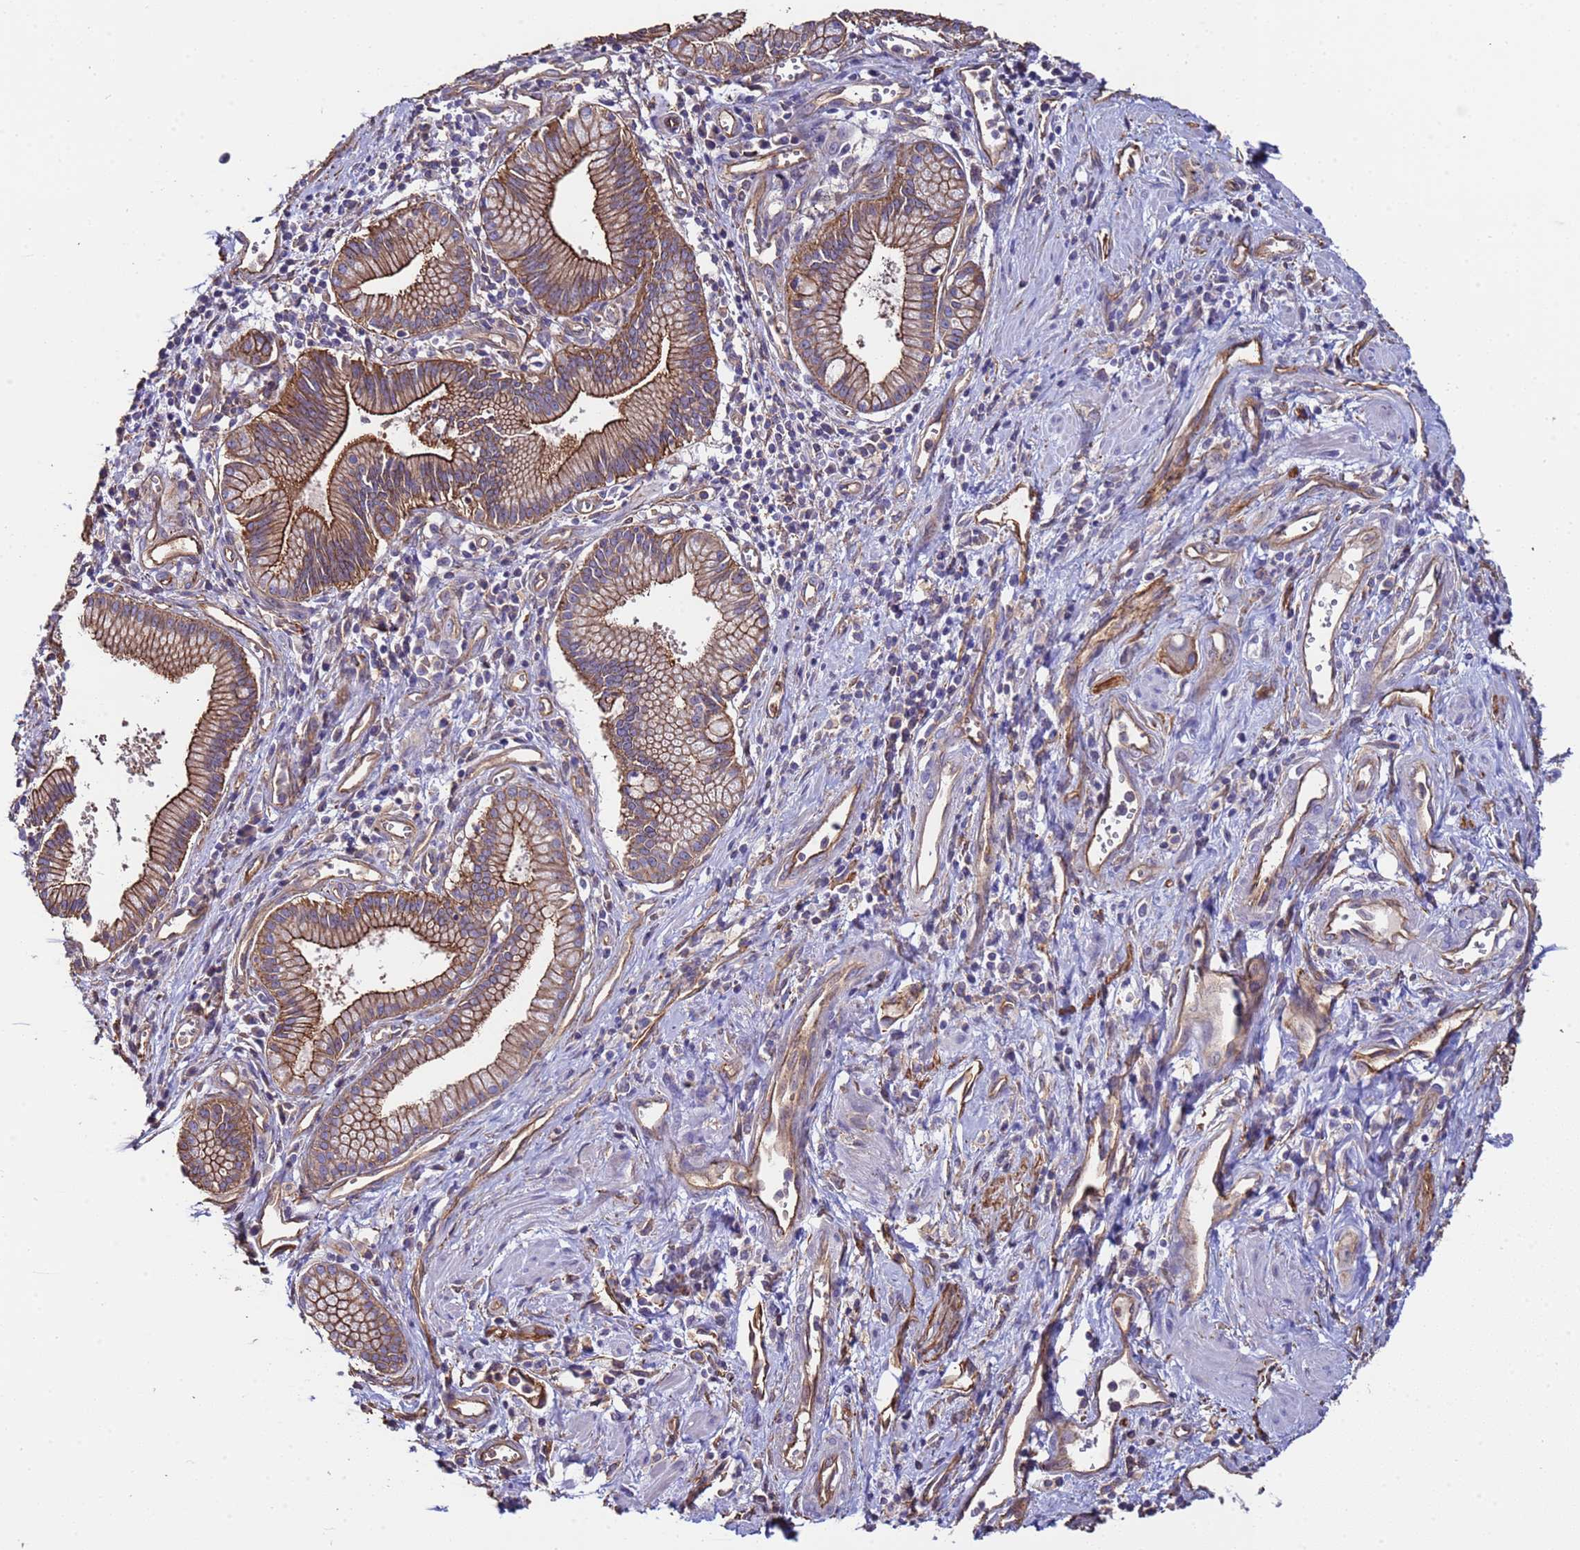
{"staining": {"intensity": "moderate", "quantity": ">75%", "location": "cytoplasmic/membranous"}, "tissue": "pancreatic cancer", "cell_type": "Tumor cells", "image_type": "cancer", "snomed": [{"axis": "morphology", "description": "Adenocarcinoma, NOS"}, {"axis": "topography", "description": "Pancreas"}], "caption": "DAB immunohistochemical staining of human adenocarcinoma (pancreatic) reveals moderate cytoplasmic/membranous protein staining in about >75% of tumor cells.", "gene": "ZNF248", "patient": {"sex": "male", "age": 78}}